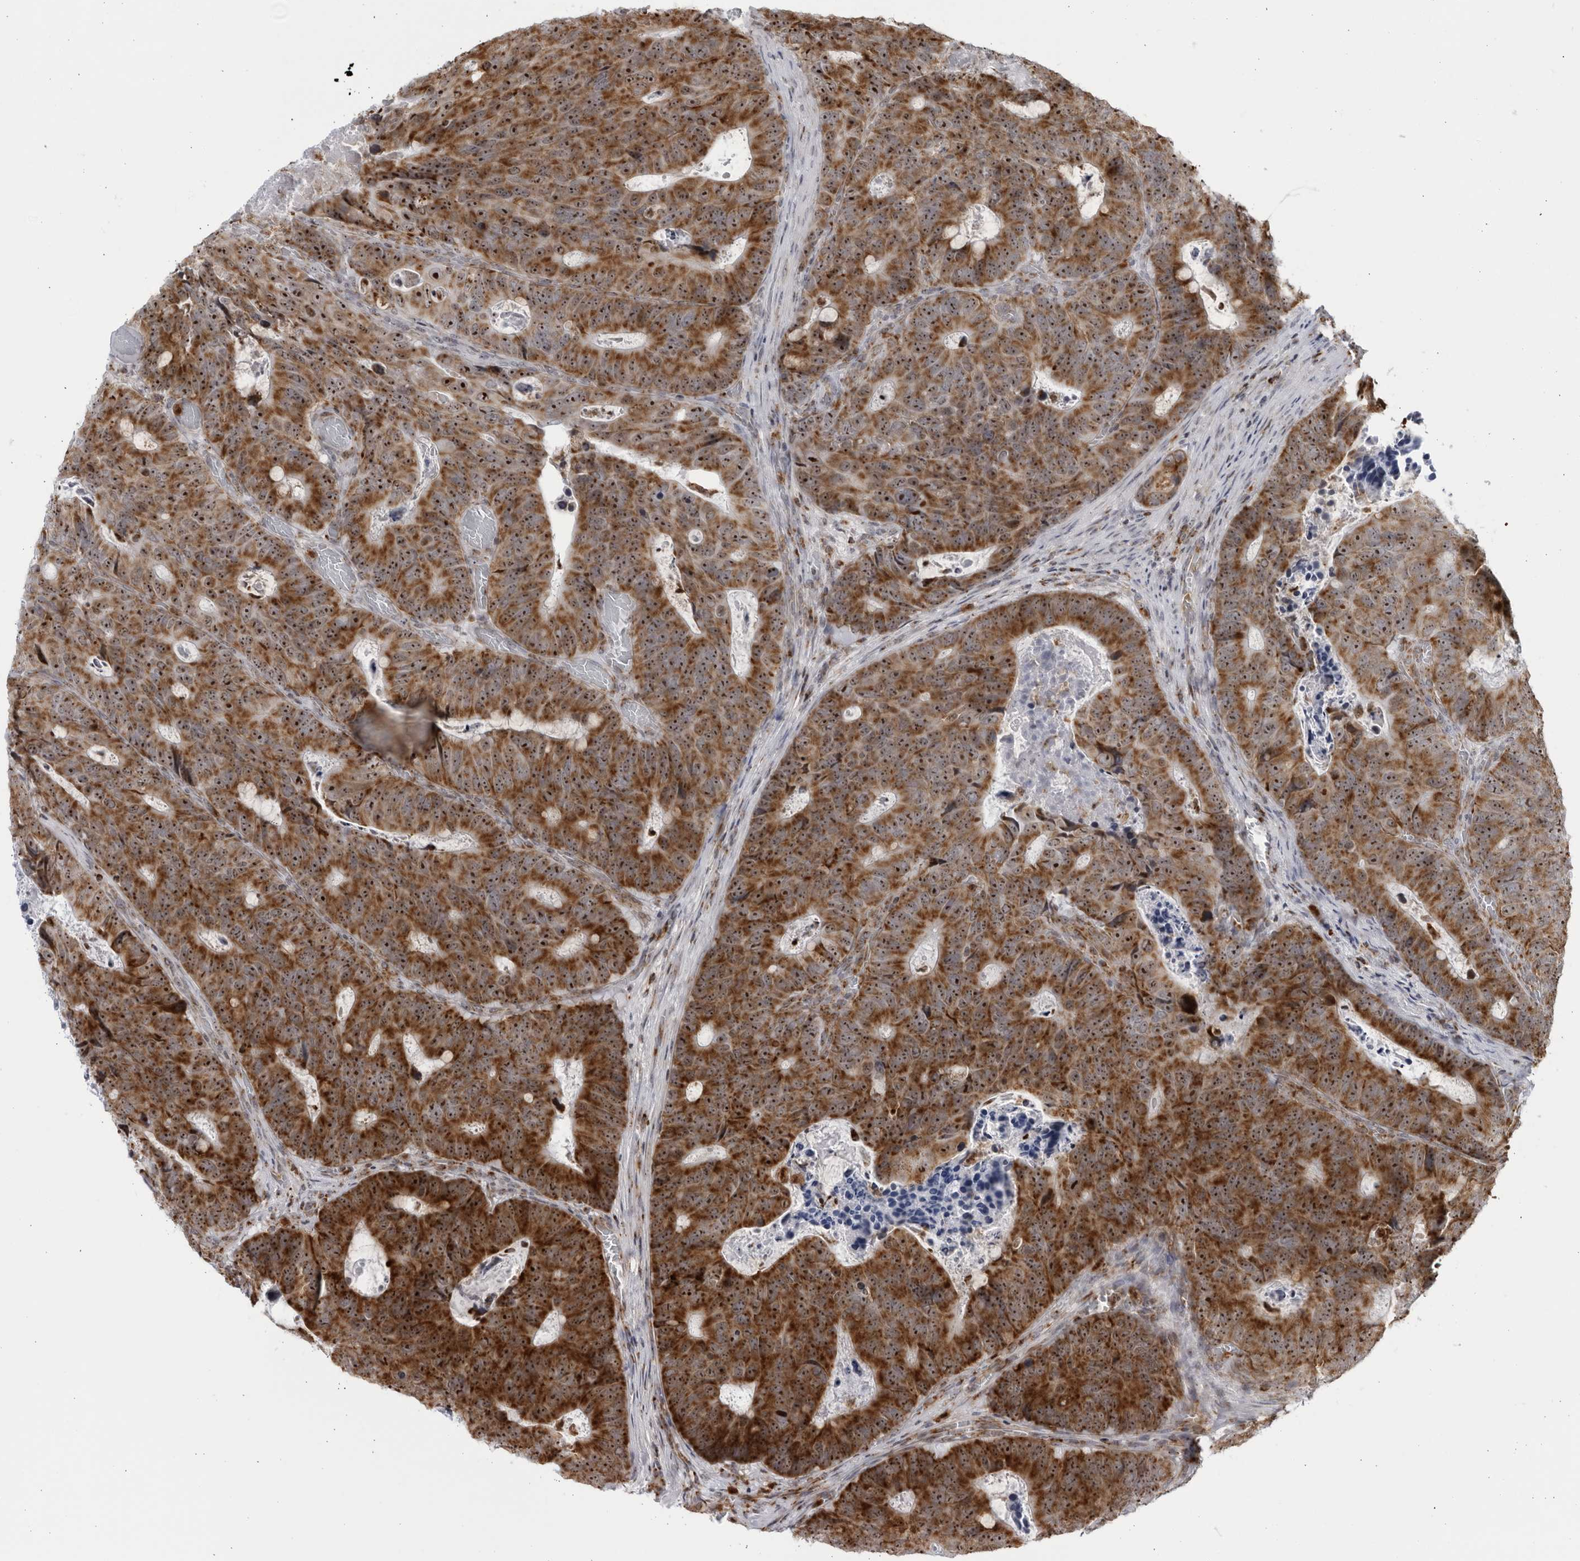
{"staining": {"intensity": "strong", "quantity": ">75%", "location": "cytoplasmic/membranous,nuclear"}, "tissue": "colorectal cancer", "cell_type": "Tumor cells", "image_type": "cancer", "snomed": [{"axis": "morphology", "description": "Adenocarcinoma, NOS"}, {"axis": "topography", "description": "Colon"}], "caption": "Immunohistochemical staining of human adenocarcinoma (colorectal) shows high levels of strong cytoplasmic/membranous and nuclear protein staining in approximately >75% of tumor cells.", "gene": "RBM34", "patient": {"sex": "male", "age": 87}}